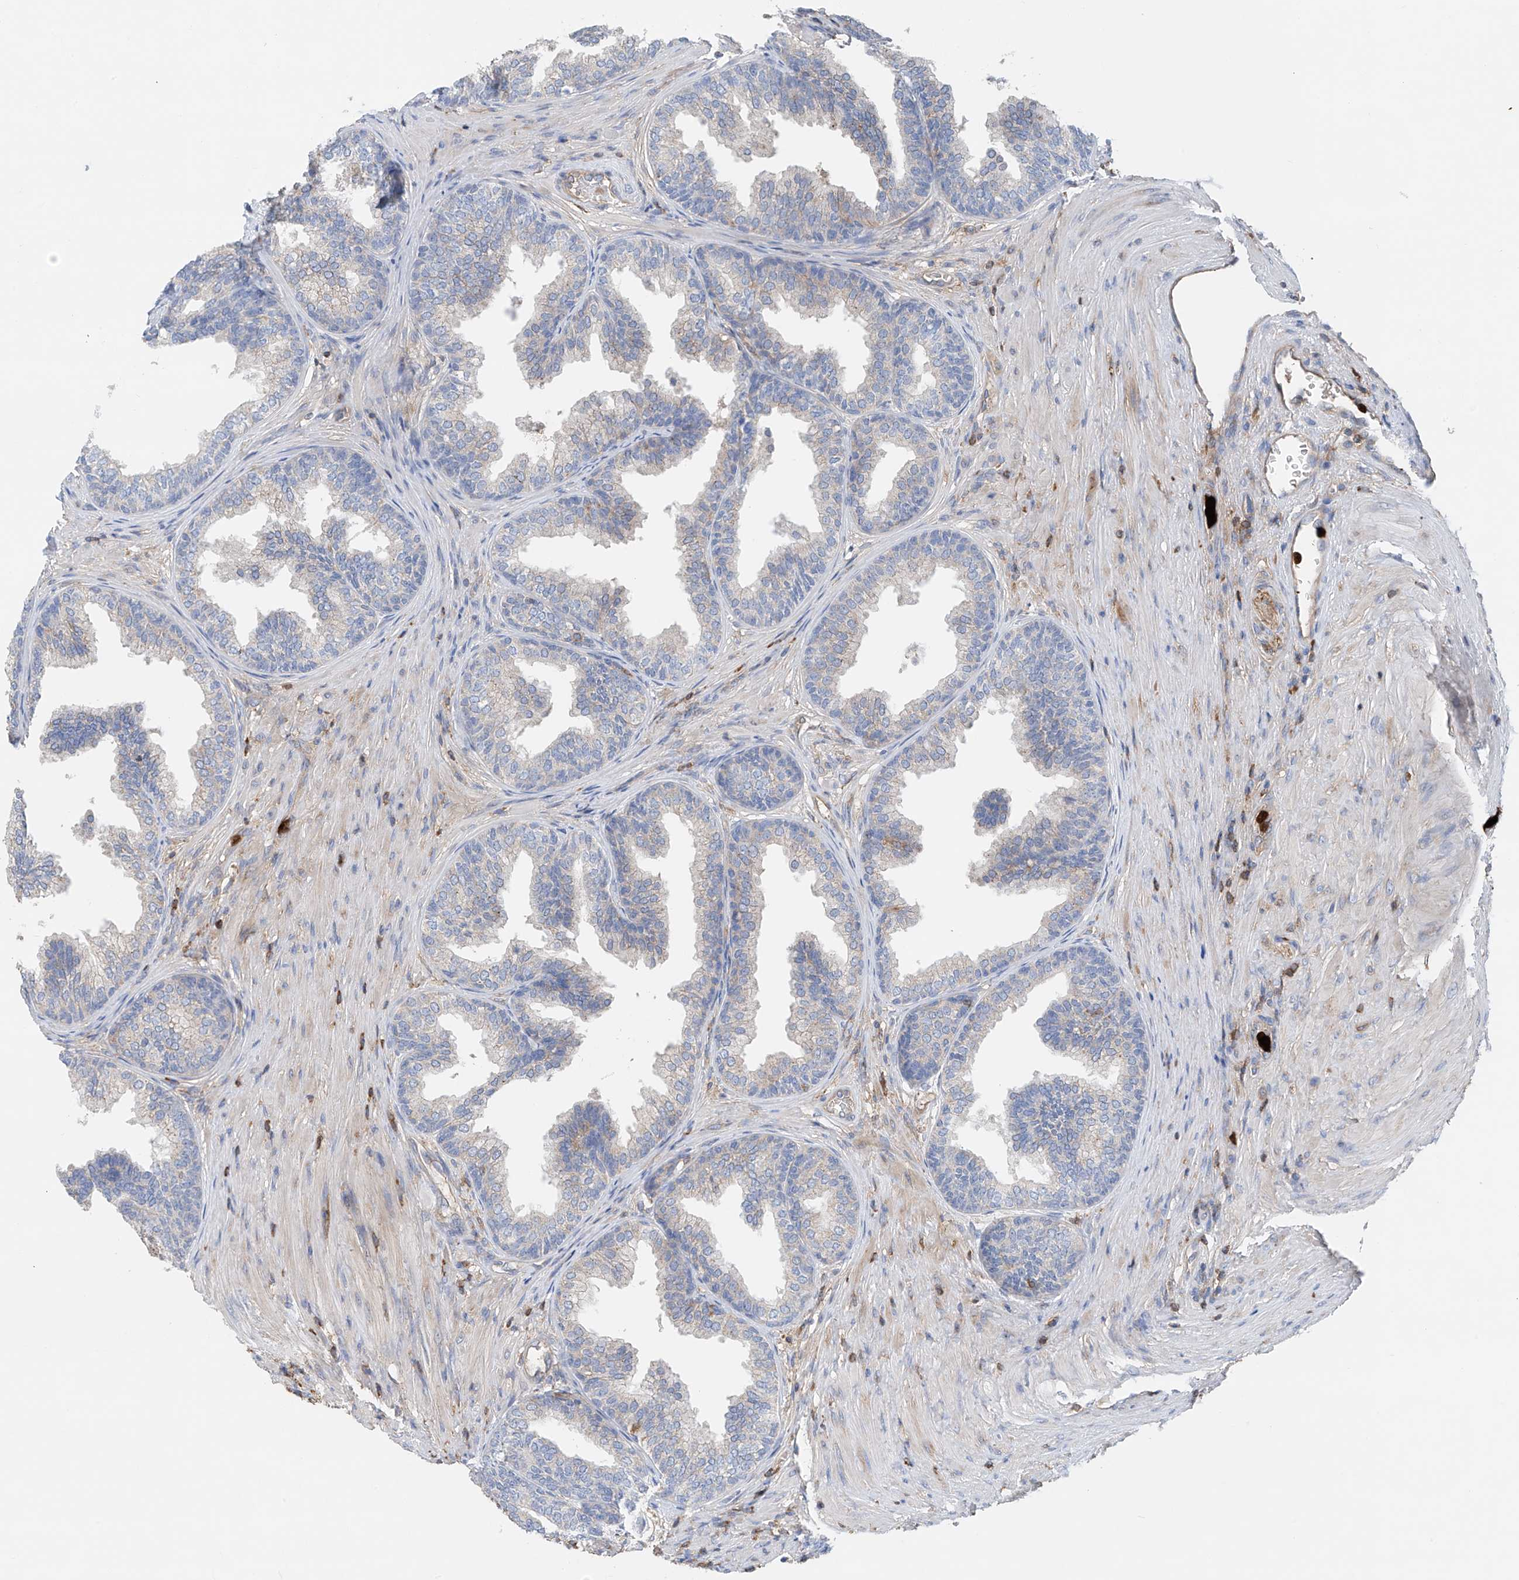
{"staining": {"intensity": "weak", "quantity": "<25%", "location": "cytoplasmic/membranous"}, "tissue": "prostate", "cell_type": "Glandular cells", "image_type": "normal", "snomed": [{"axis": "morphology", "description": "Normal tissue, NOS"}, {"axis": "topography", "description": "Prostate"}], "caption": "IHC of normal human prostate demonstrates no expression in glandular cells.", "gene": "PHACTR2", "patient": {"sex": "male", "age": 76}}